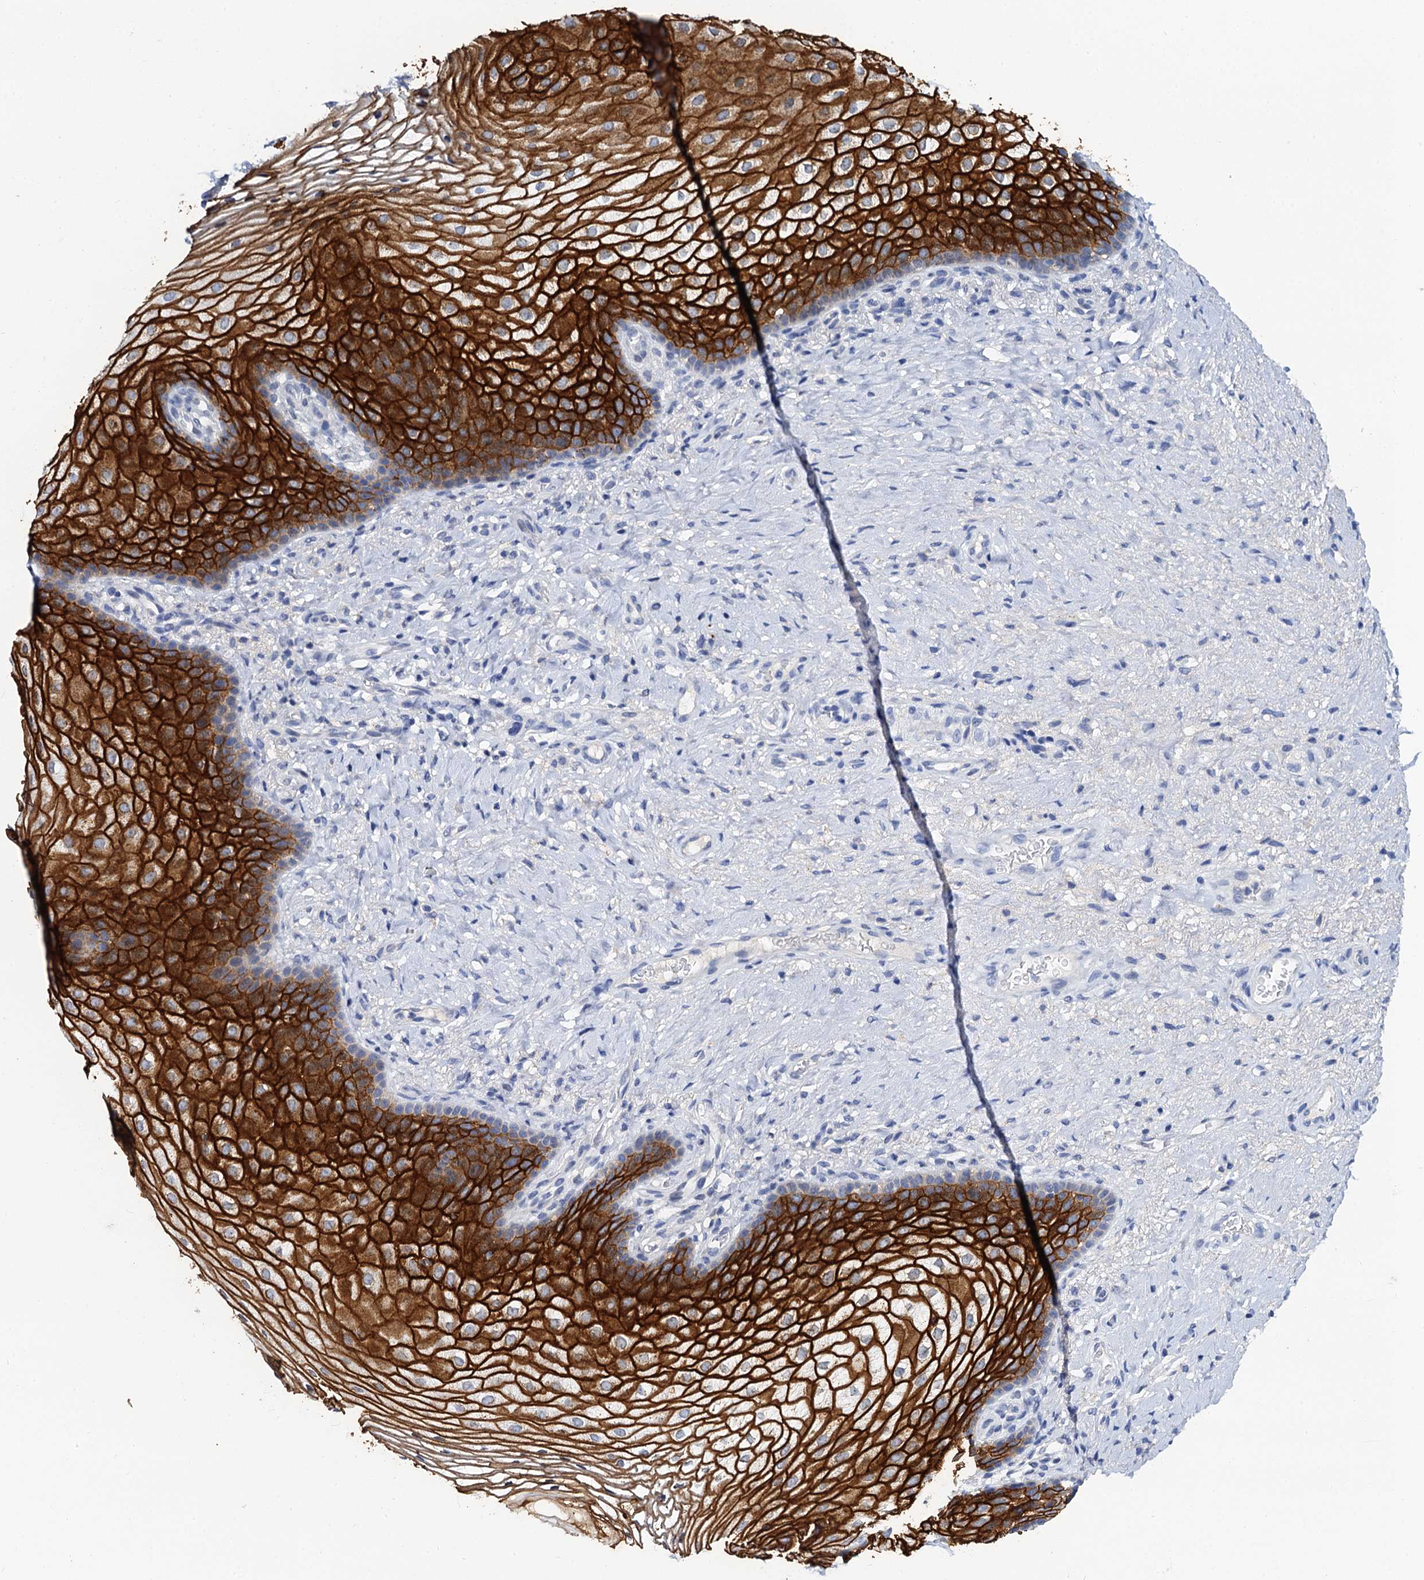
{"staining": {"intensity": "strong", "quantity": "25%-75%", "location": "cytoplasmic/membranous"}, "tissue": "vagina", "cell_type": "Squamous epithelial cells", "image_type": "normal", "snomed": [{"axis": "morphology", "description": "Normal tissue, NOS"}, {"axis": "topography", "description": "Vagina"}], "caption": "Protein analysis of unremarkable vagina demonstrates strong cytoplasmic/membranous staining in about 25%-75% of squamous epithelial cells. (brown staining indicates protein expression, while blue staining denotes nuclei).", "gene": "LYPD3", "patient": {"sex": "female", "age": 60}}